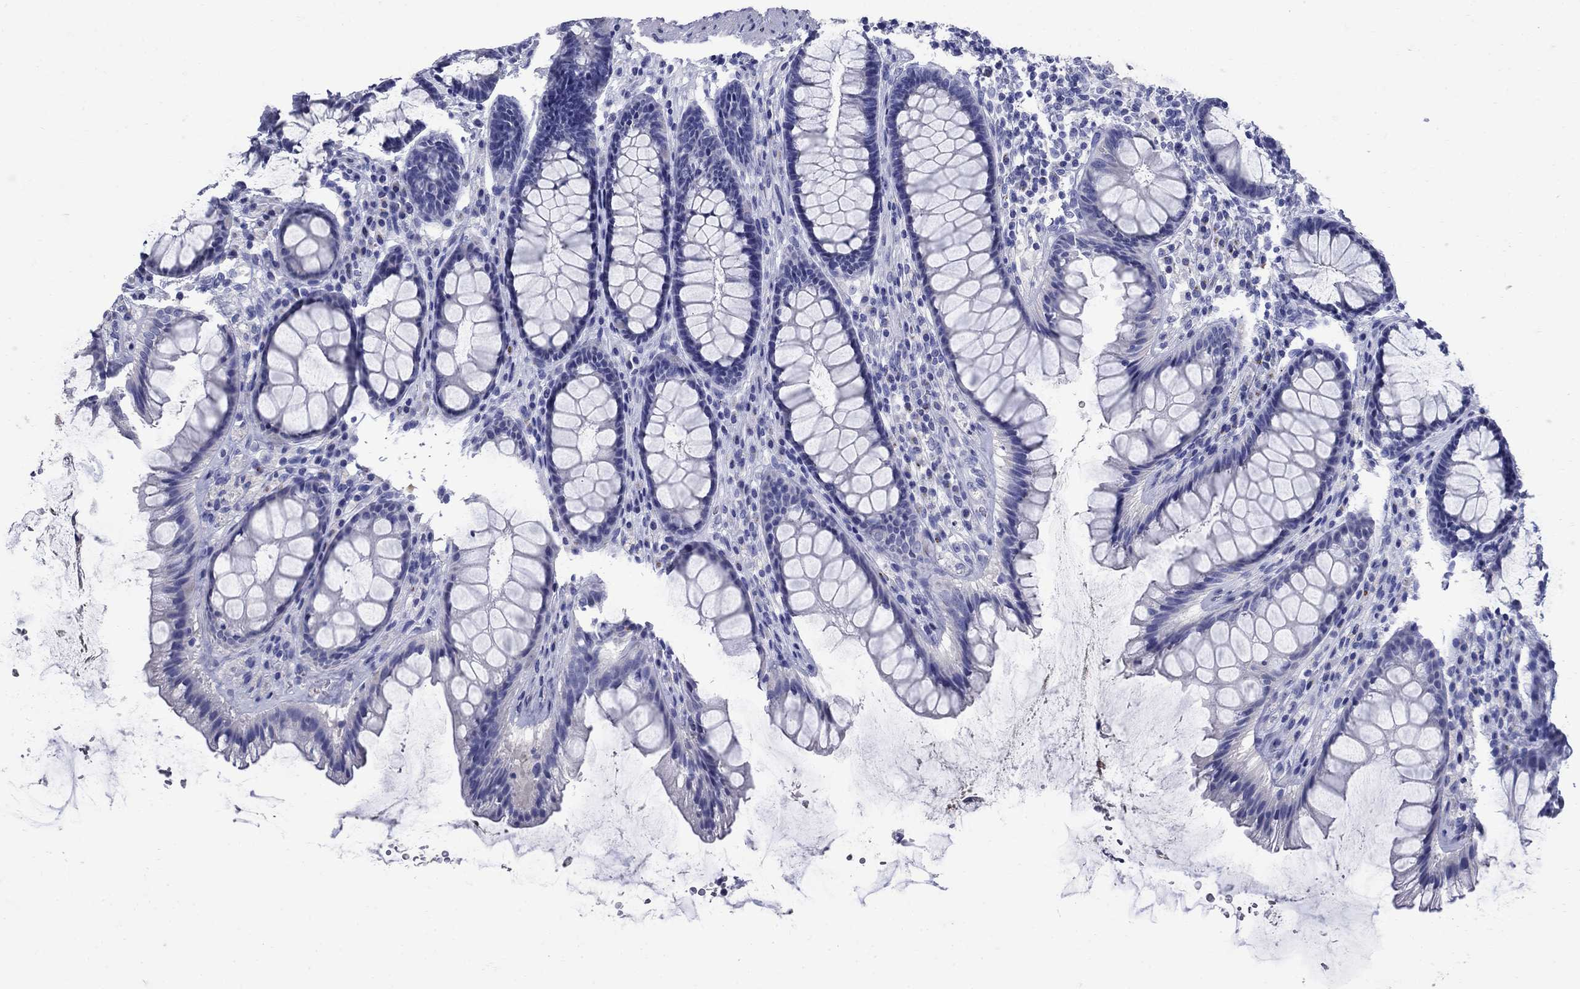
{"staining": {"intensity": "negative", "quantity": "none", "location": "none"}, "tissue": "rectum", "cell_type": "Glandular cells", "image_type": "normal", "snomed": [{"axis": "morphology", "description": "Normal tissue, NOS"}, {"axis": "topography", "description": "Rectum"}], "caption": "This is an immunohistochemistry (IHC) micrograph of unremarkable rectum. There is no staining in glandular cells.", "gene": "CD1A", "patient": {"sex": "male", "age": 72}}